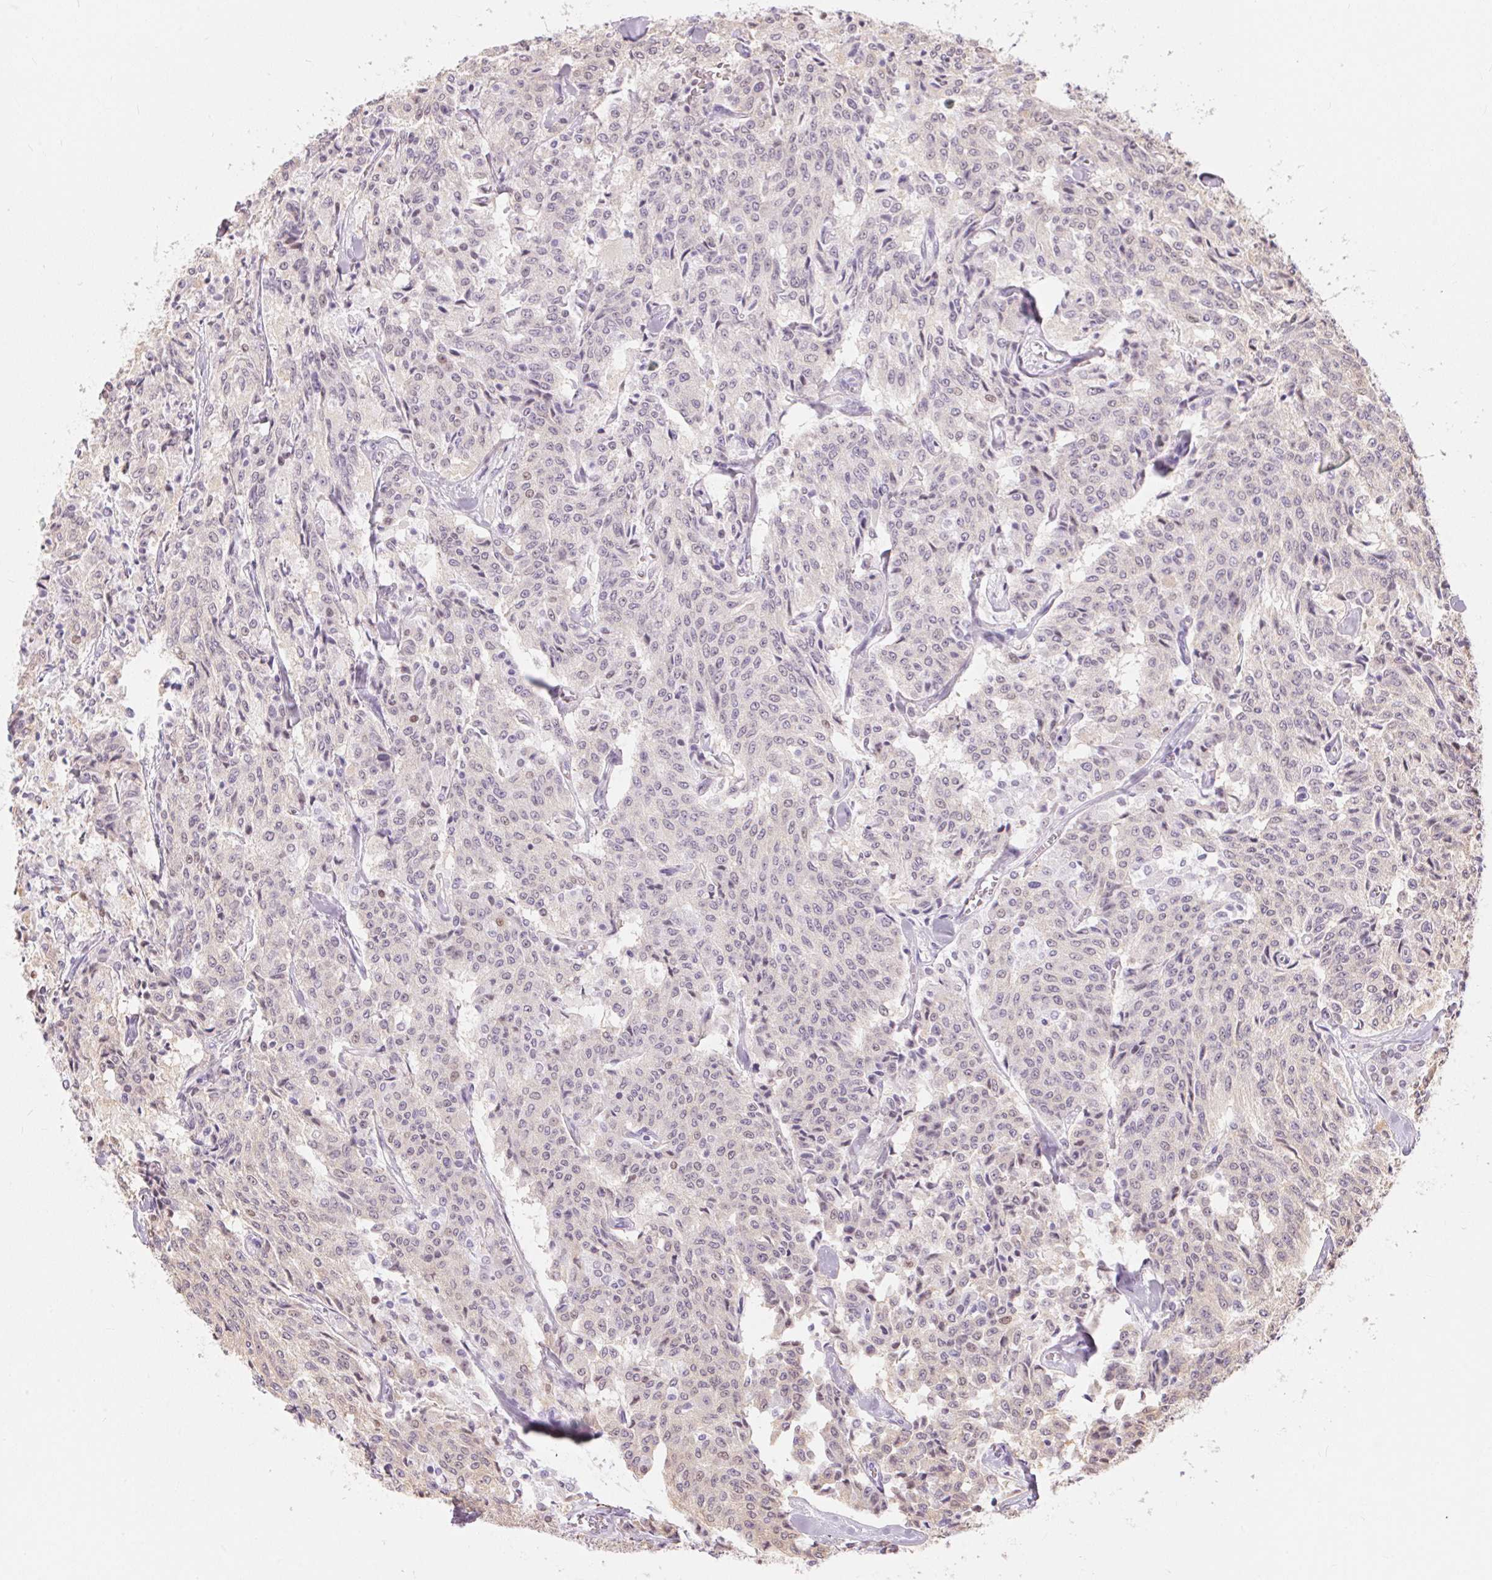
{"staining": {"intensity": "weak", "quantity": "<25%", "location": "cytoplasmic/membranous"}, "tissue": "carcinoid", "cell_type": "Tumor cells", "image_type": "cancer", "snomed": [{"axis": "morphology", "description": "Carcinoid, malignant, NOS"}, {"axis": "topography", "description": "Lung"}], "caption": "The histopathology image shows no staining of tumor cells in carcinoid.", "gene": "CADPS", "patient": {"sex": "male", "age": 71}}